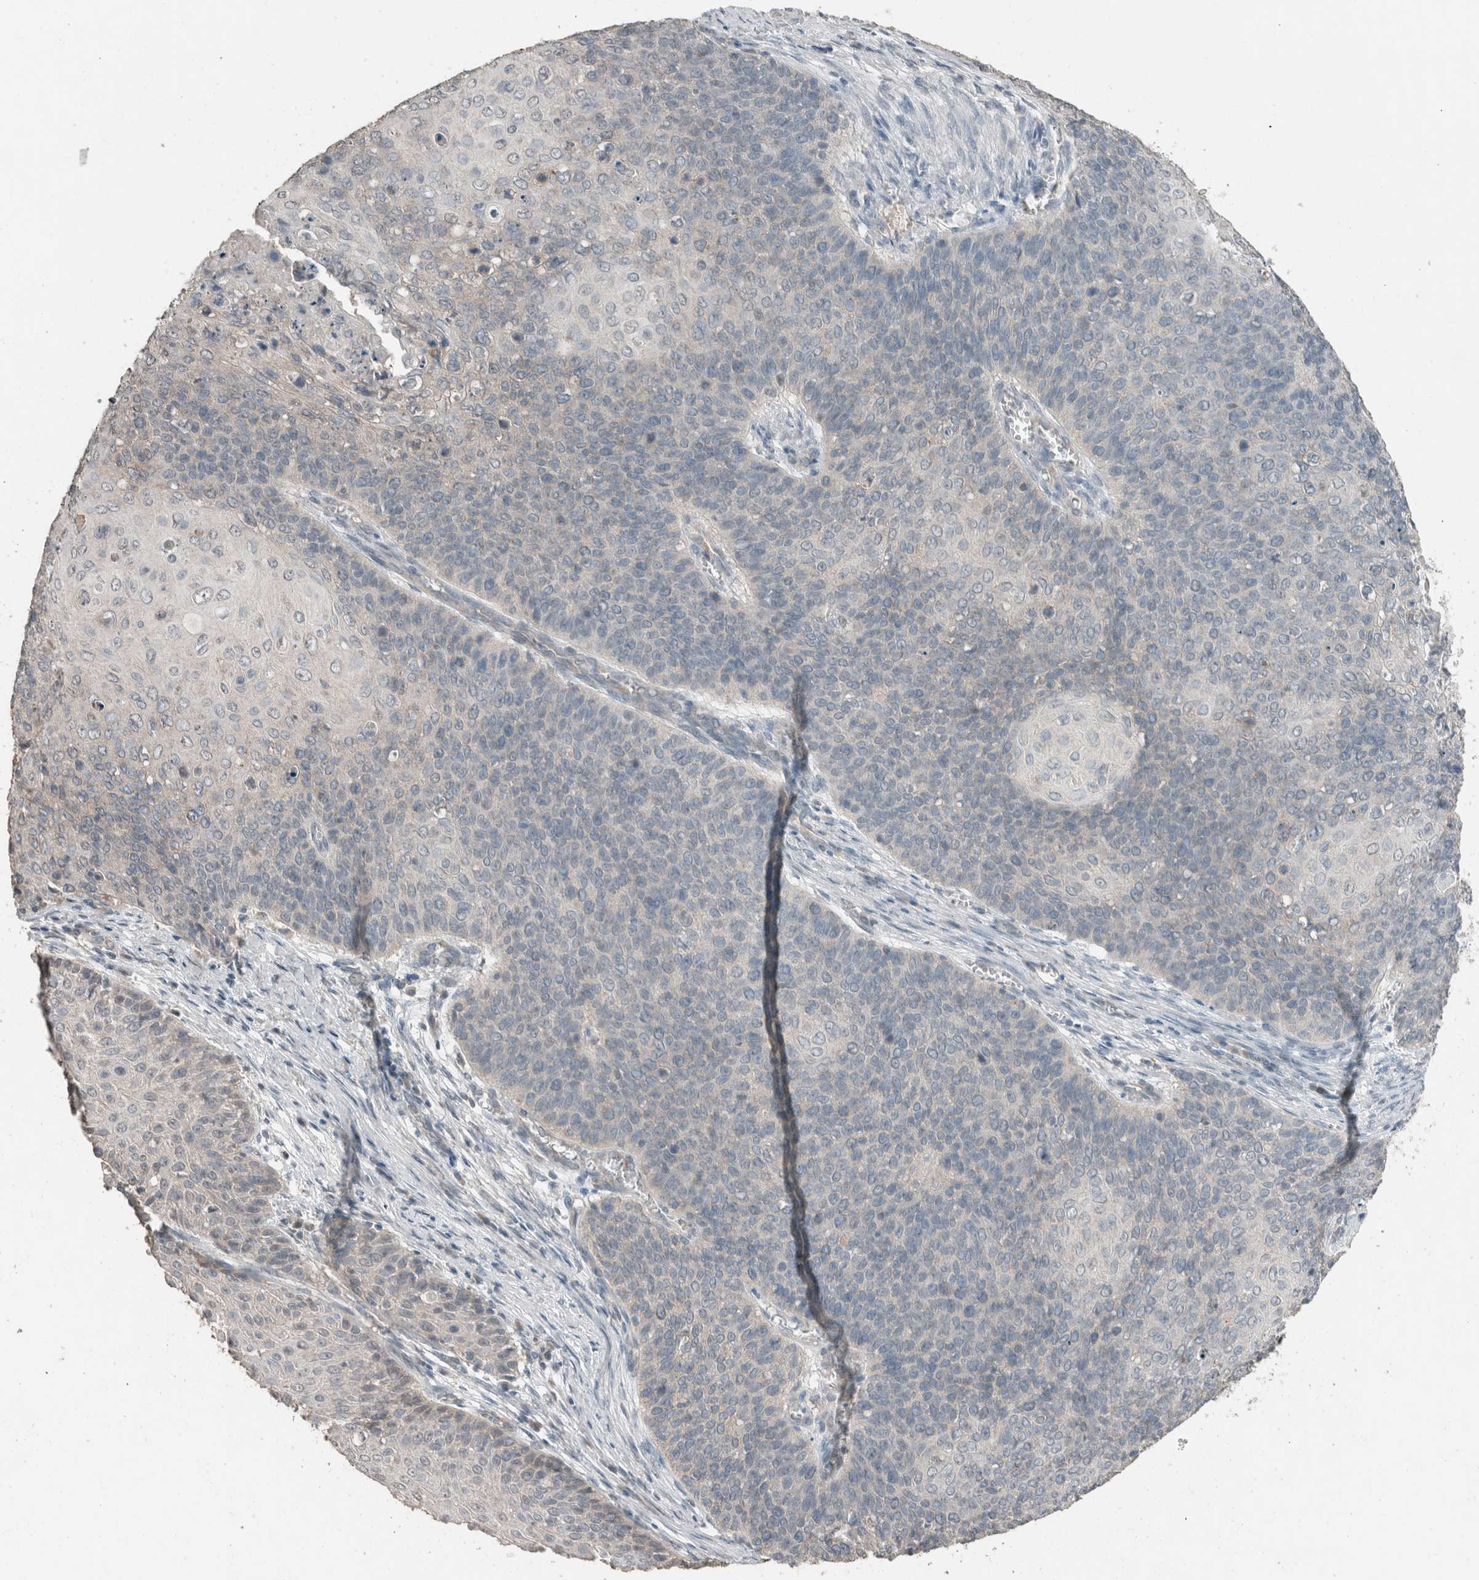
{"staining": {"intensity": "negative", "quantity": "none", "location": "none"}, "tissue": "cervical cancer", "cell_type": "Tumor cells", "image_type": "cancer", "snomed": [{"axis": "morphology", "description": "Squamous cell carcinoma, NOS"}, {"axis": "topography", "description": "Cervix"}], "caption": "Squamous cell carcinoma (cervical) was stained to show a protein in brown. There is no significant positivity in tumor cells.", "gene": "ACVR2B", "patient": {"sex": "female", "age": 39}}